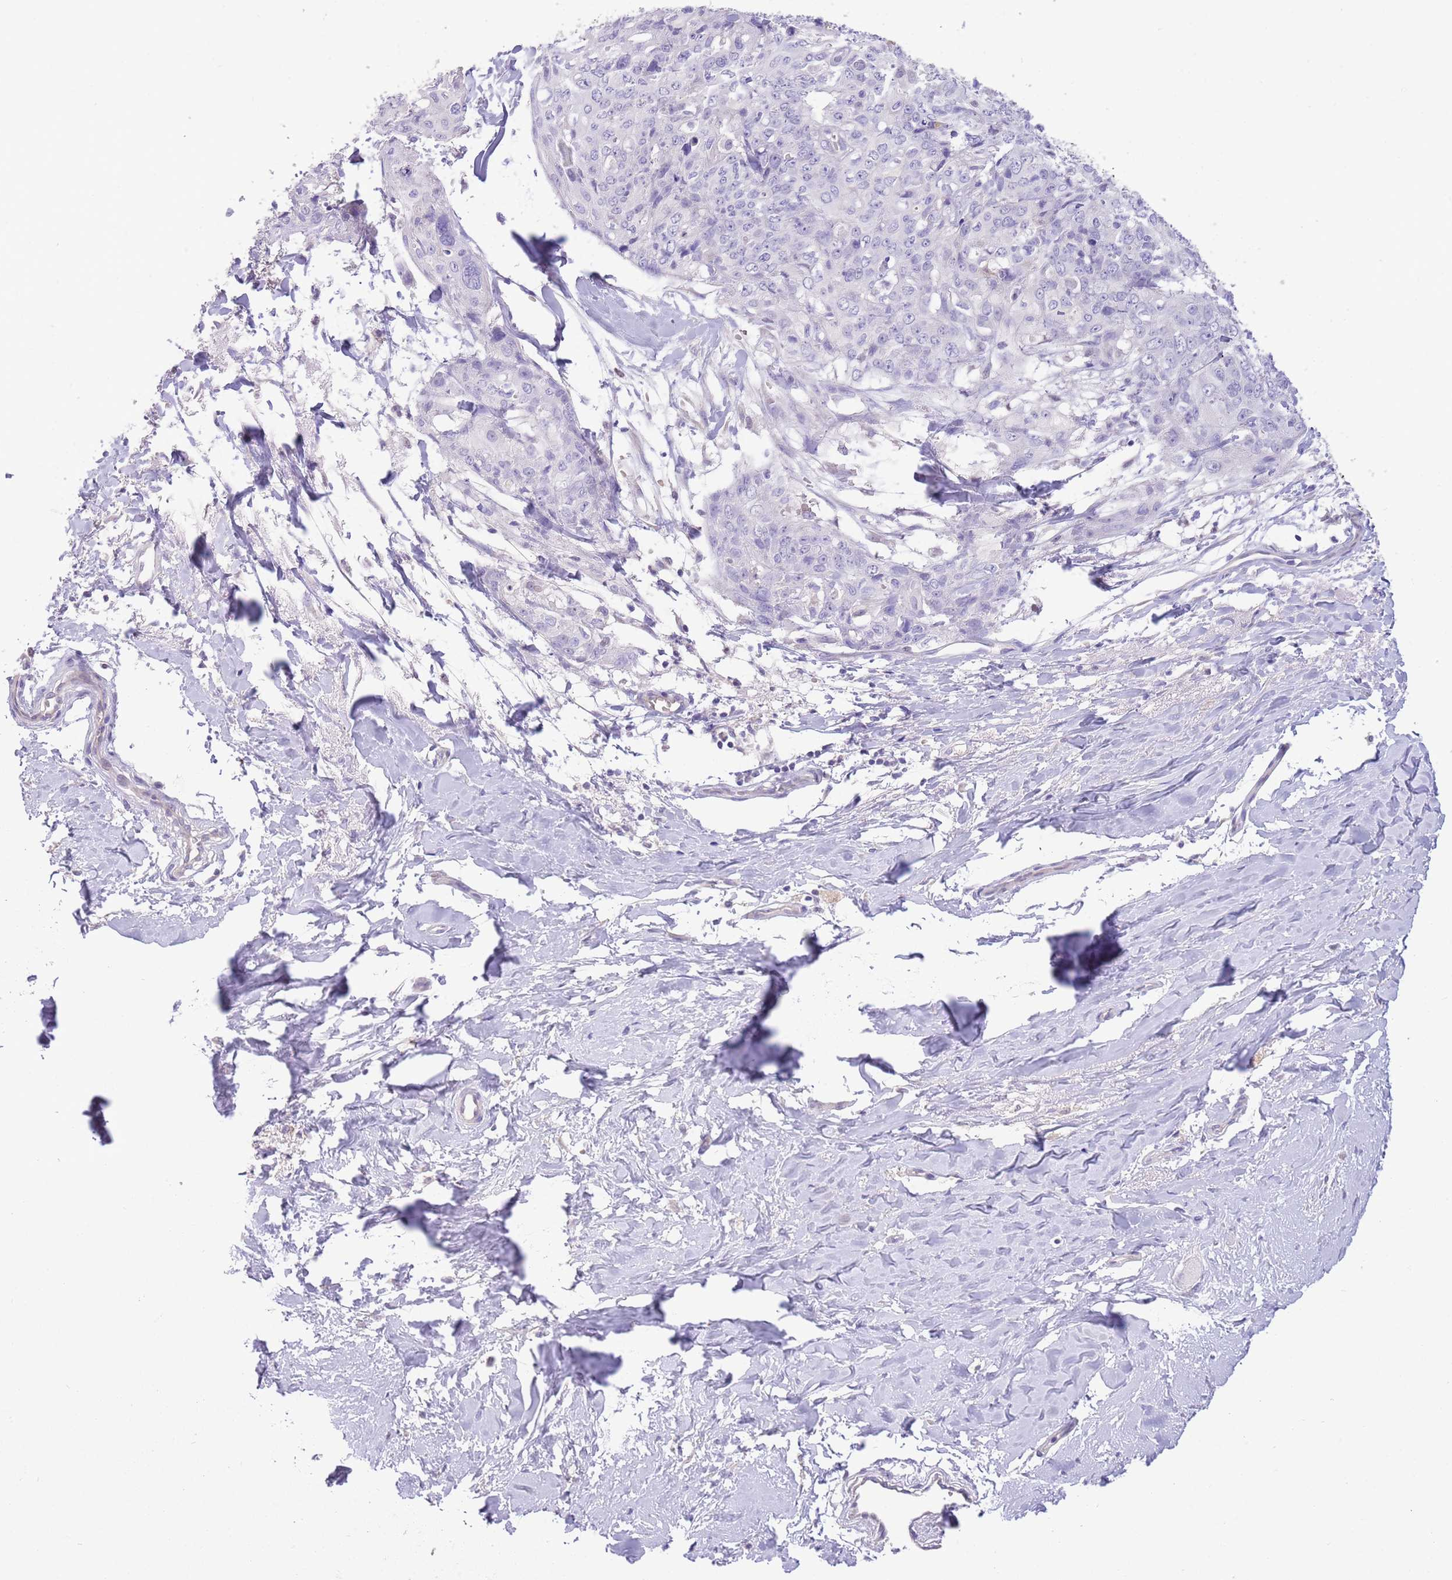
{"staining": {"intensity": "negative", "quantity": "none", "location": "none"}, "tissue": "skin cancer", "cell_type": "Tumor cells", "image_type": "cancer", "snomed": [{"axis": "morphology", "description": "Squamous cell carcinoma, NOS"}, {"axis": "topography", "description": "Skin"}, {"axis": "topography", "description": "Vulva"}], "caption": "Skin cancer (squamous cell carcinoma) stained for a protein using IHC demonstrates no positivity tumor cells.", "gene": "SFTPA1", "patient": {"sex": "female", "age": 85}}